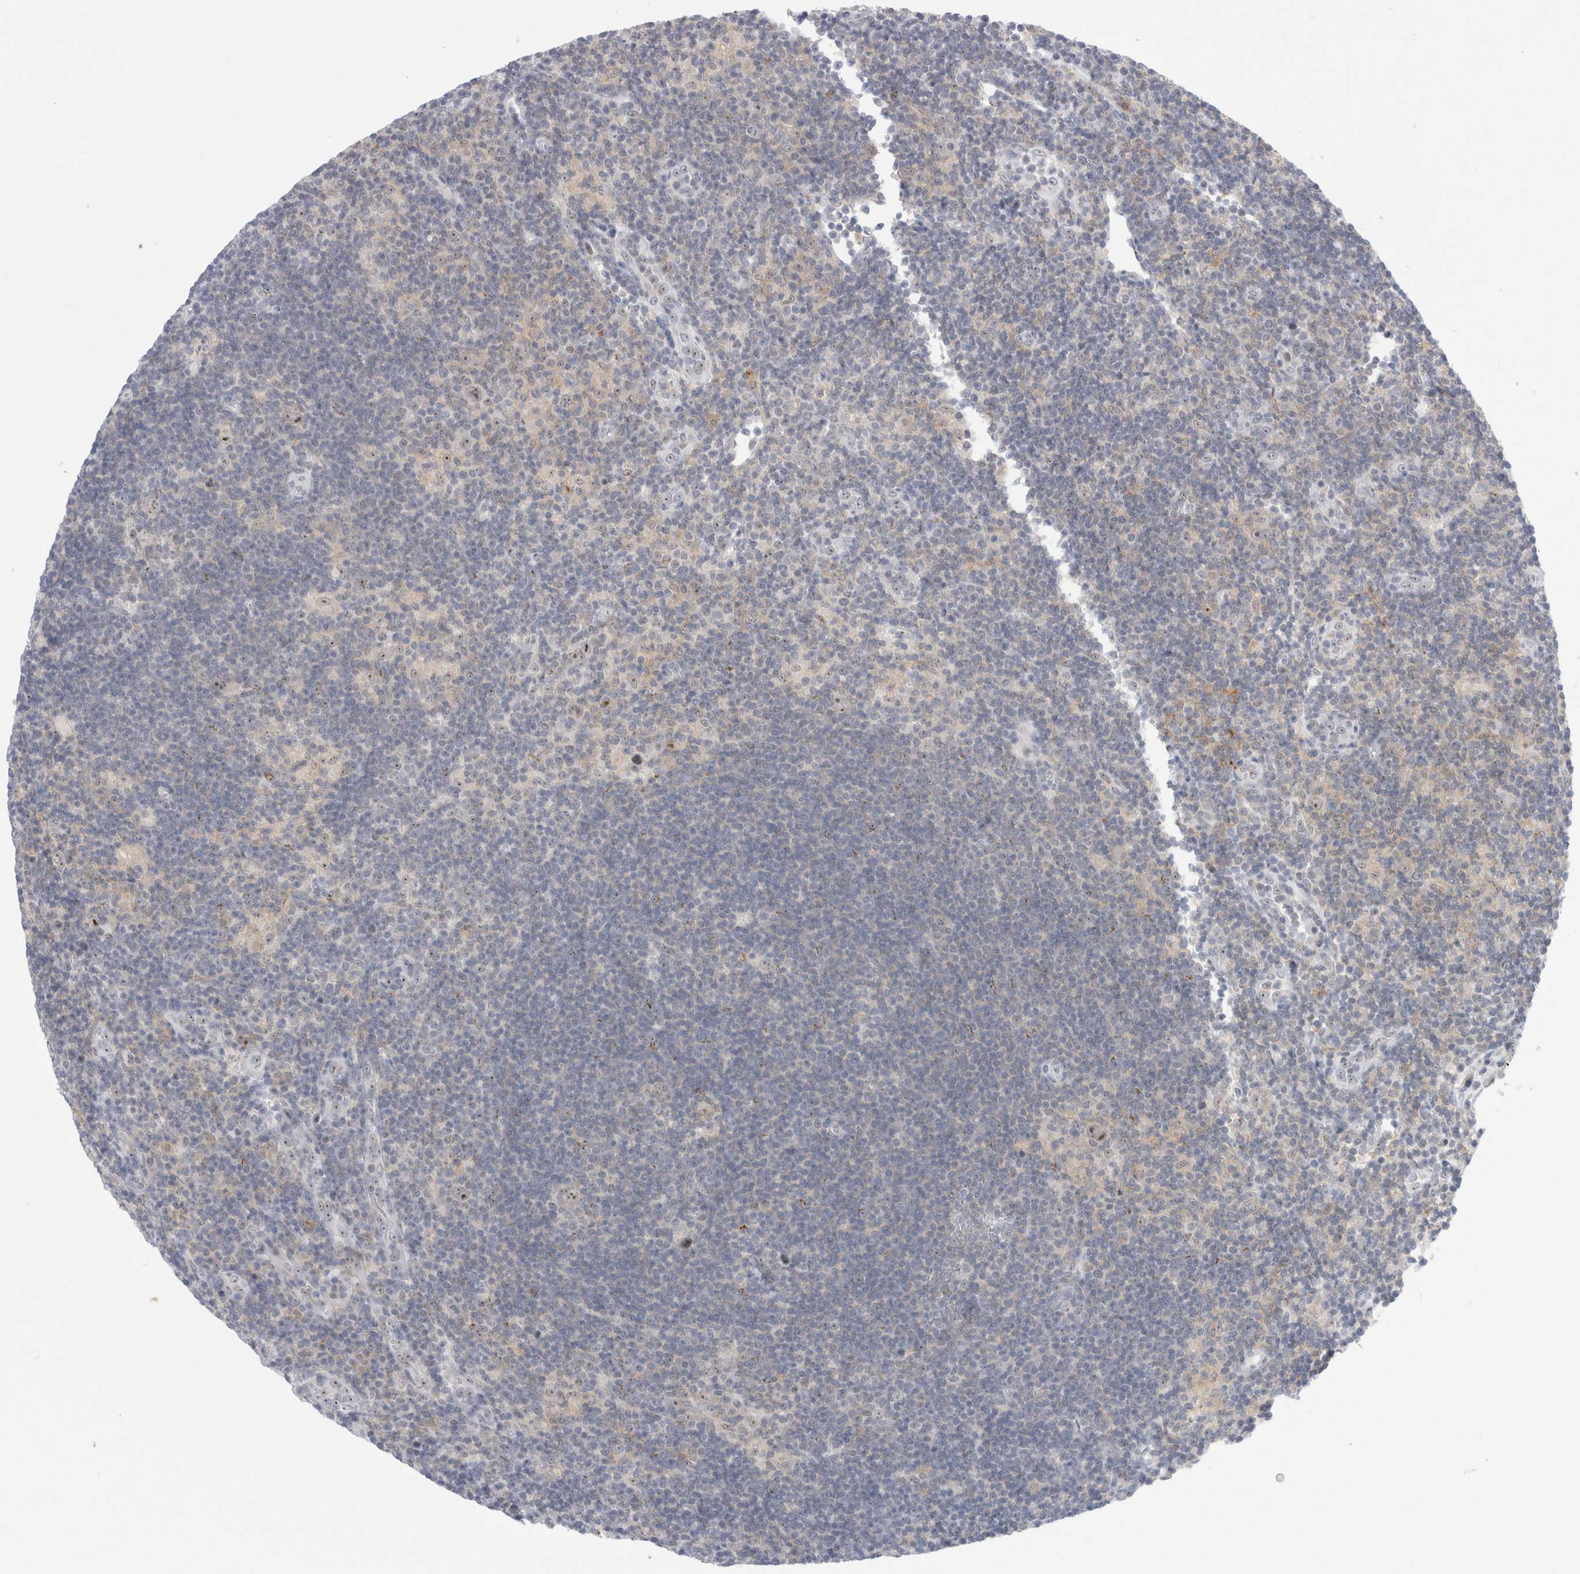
{"staining": {"intensity": "weak", "quantity": "25%-75%", "location": "nuclear"}, "tissue": "lymphoma", "cell_type": "Tumor cells", "image_type": "cancer", "snomed": [{"axis": "morphology", "description": "Hodgkin's disease, NOS"}, {"axis": "topography", "description": "Lymph node"}], "caption": "Weak nuclear positivity is present in about 25%-75% of tumor cells in Hodgkin's disease.", "gene": "CERS5", "patient": {"sex": "female", "age": 57}}